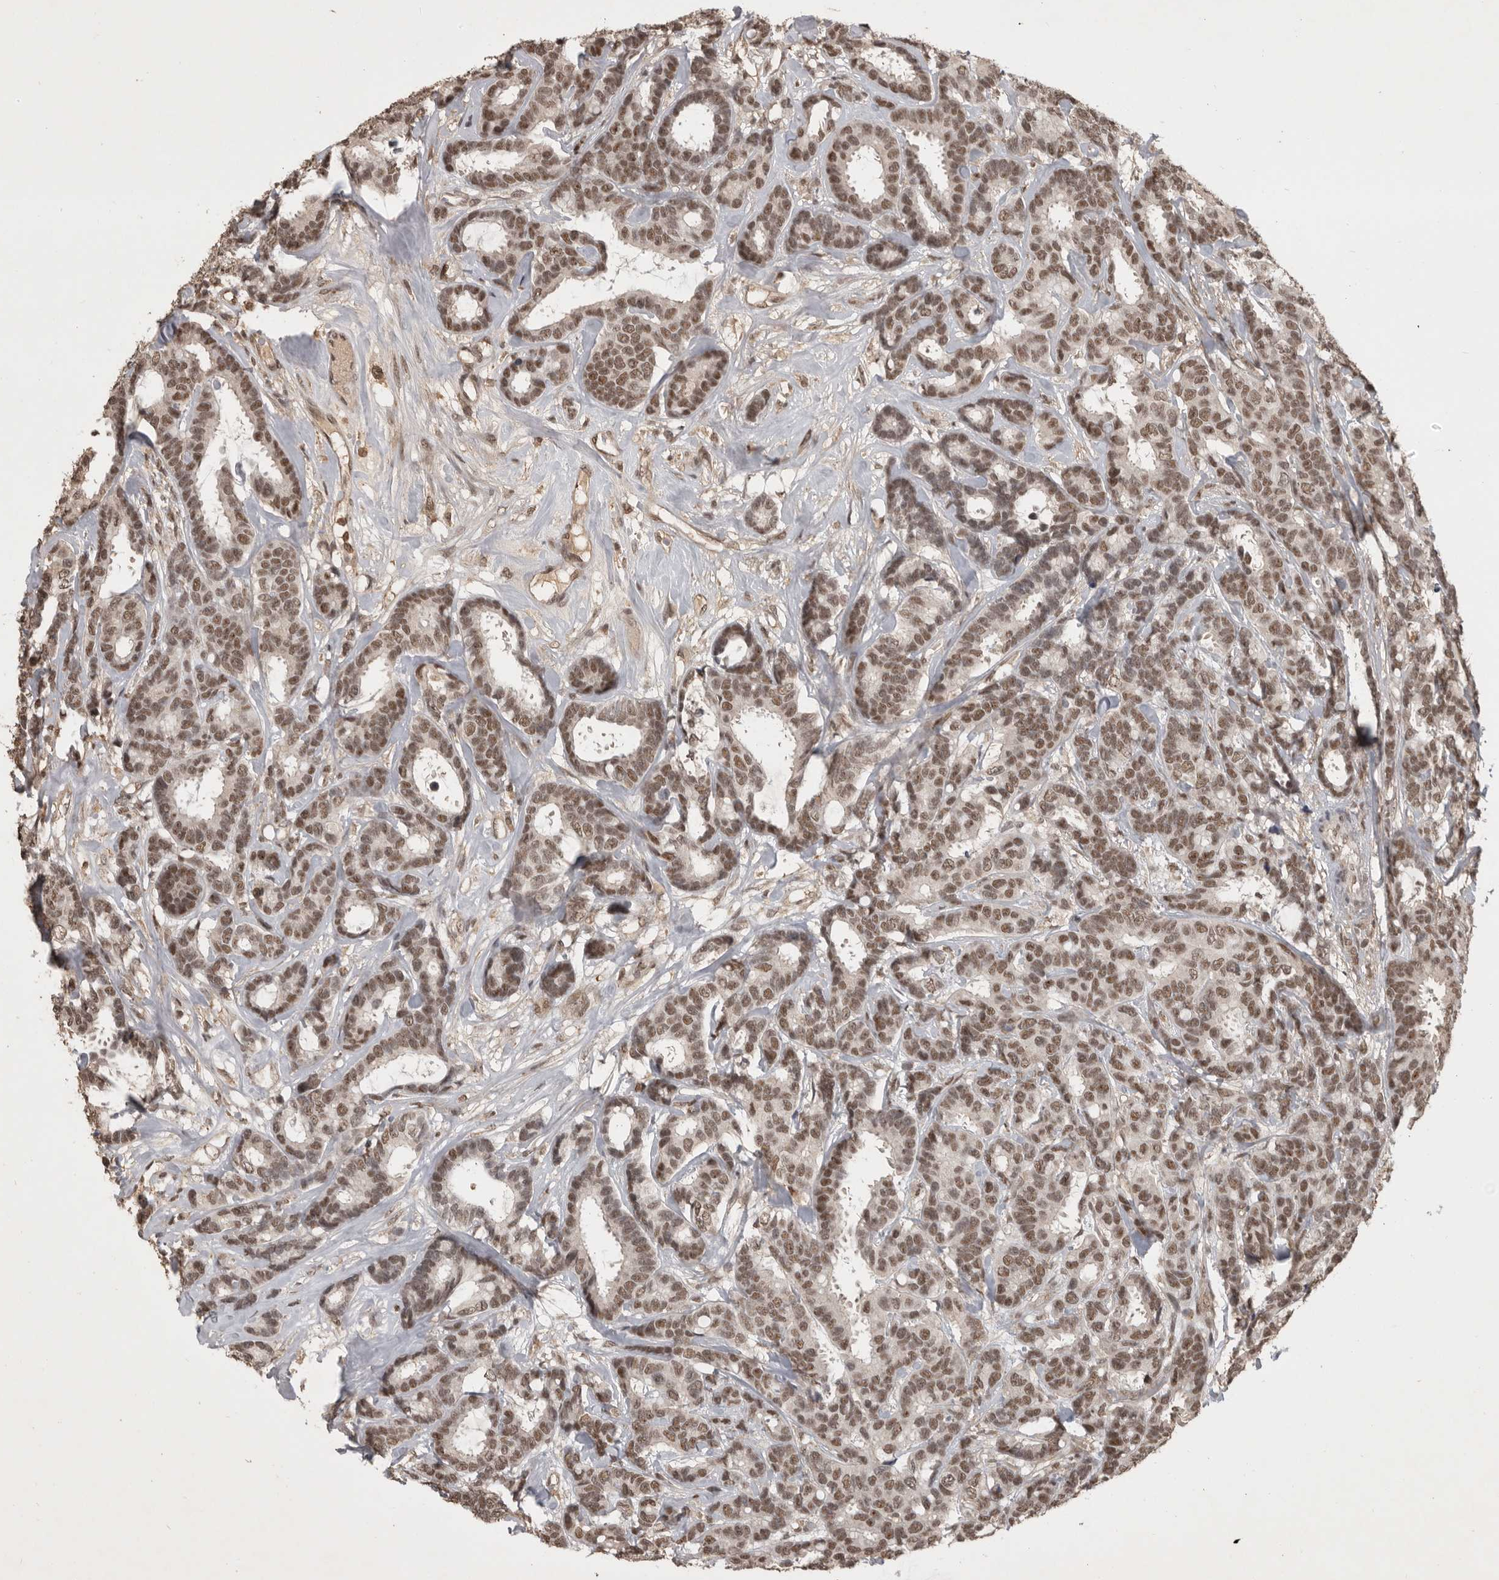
{"staining": {"intensity": "moderate", "quantity": ">75%", "location": "nuclear"}, "tissue": "breast cancer", "cell_type": "Tumor cells", "image_type": "cancer", "snomed": [{"axis": "morphology", "description": "Duct carcinoma"}, {"axis": "topography", "description": "Breast"}], "caption": "This image reveals breast infiltrating ductal carcinoma stained with immunohistochemistry to label a protein in brown. The nuclear of tumor cells show moderate positivity for the protein. Nuclei are counter-stained blue.", "gene": "CBLL1", "patient": {"sex": "female", "age": 87}}